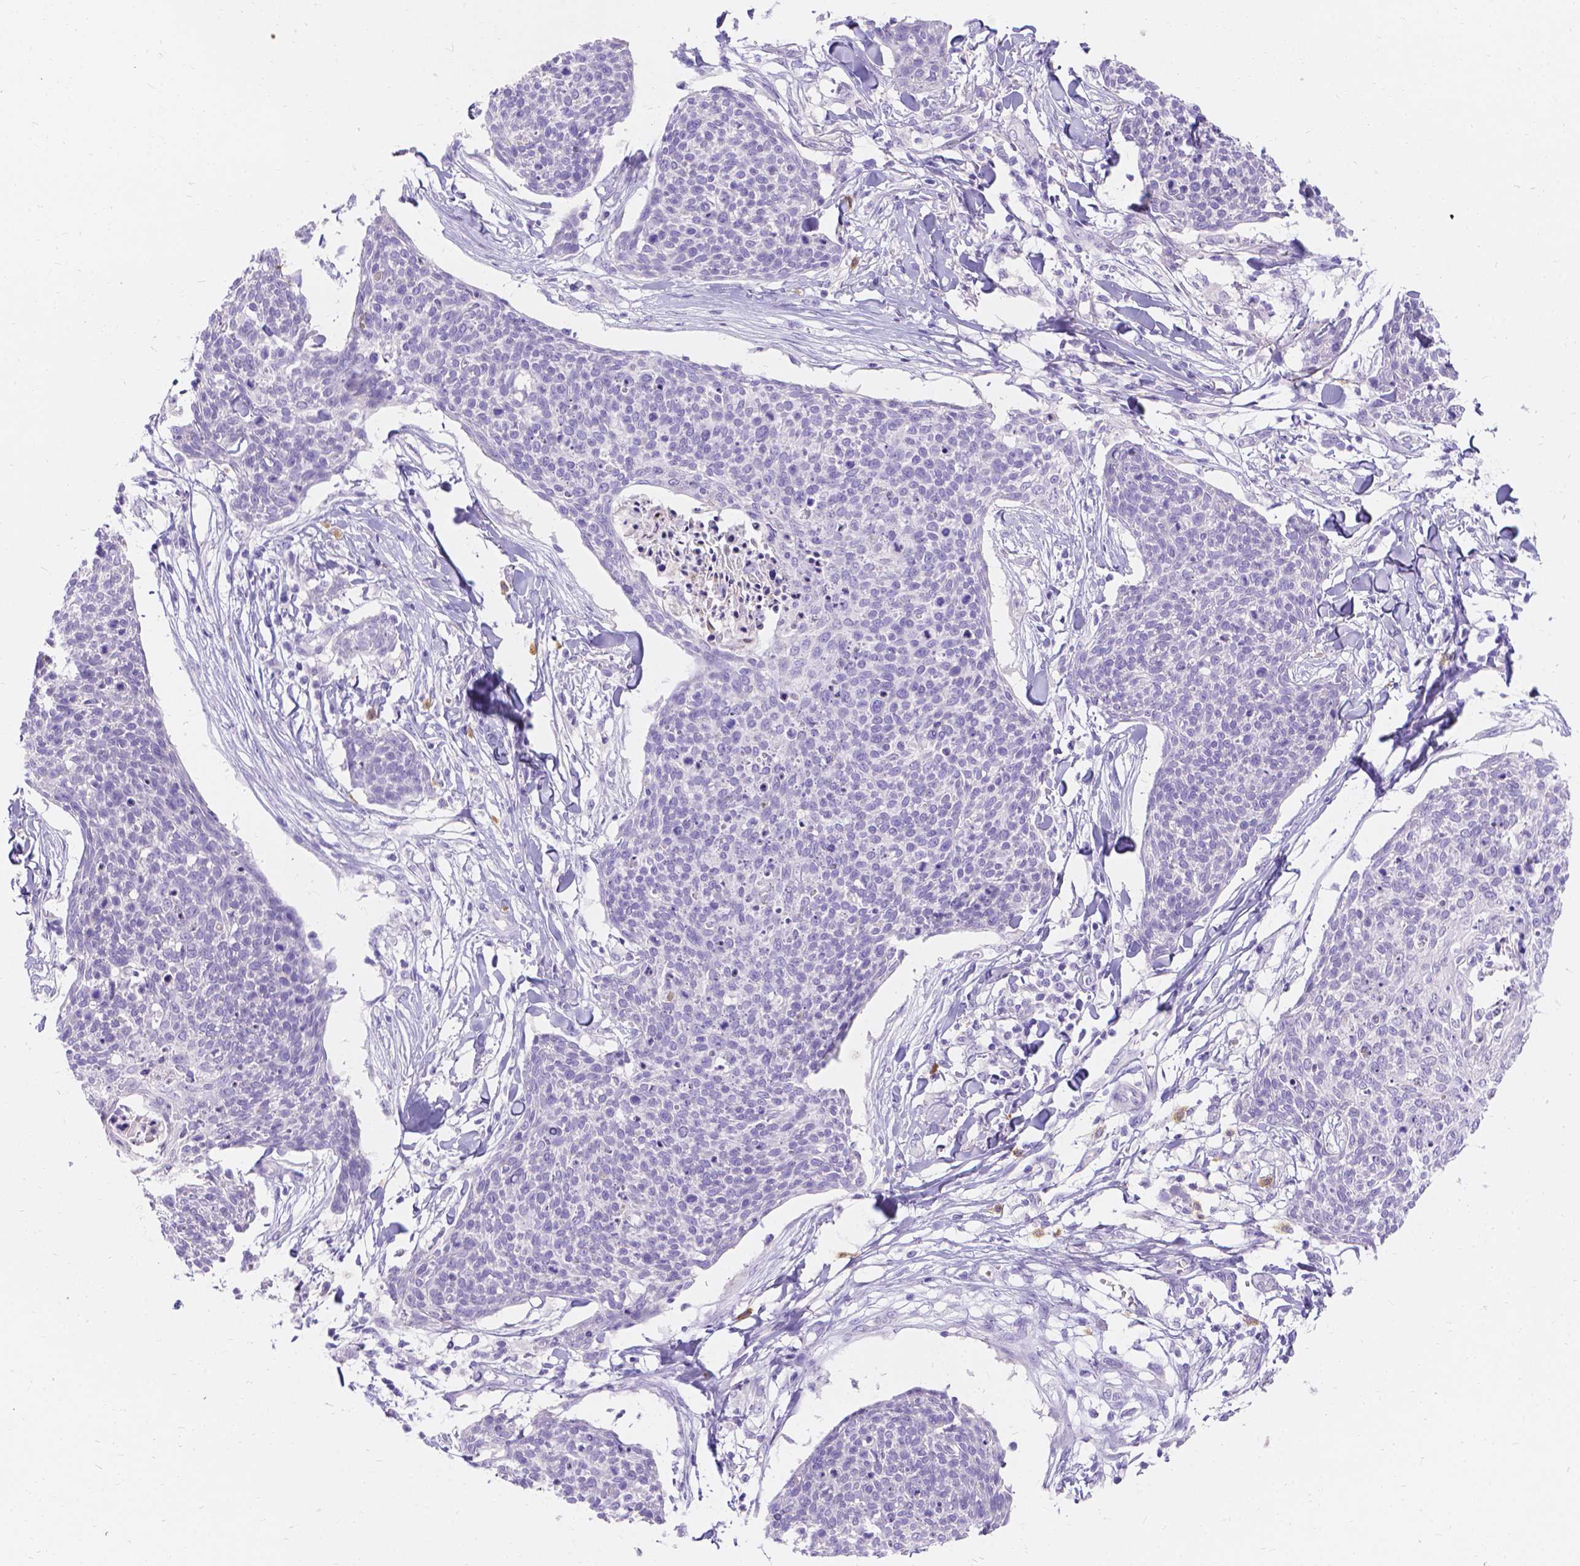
{"staining": {"intensity": "negative", "quantity": "none", "location": "none"}, "tissue": "skin cancer", "cell_type": "Tumor cells", "image_type": "cancer", "snomed": [{"axis": "morphology", "description": "Squamous cell carcinoma, NOS"}, {"axis": "topography", "description": "Skin"}, {"axis": "topography", "description": "Vulva"}], "caption": "The photomicrograph reveals no significant positivity in tumor cells of skin cancer.", "gene": "GNRHR", "patient": {"sex": "female", "age": 75}}